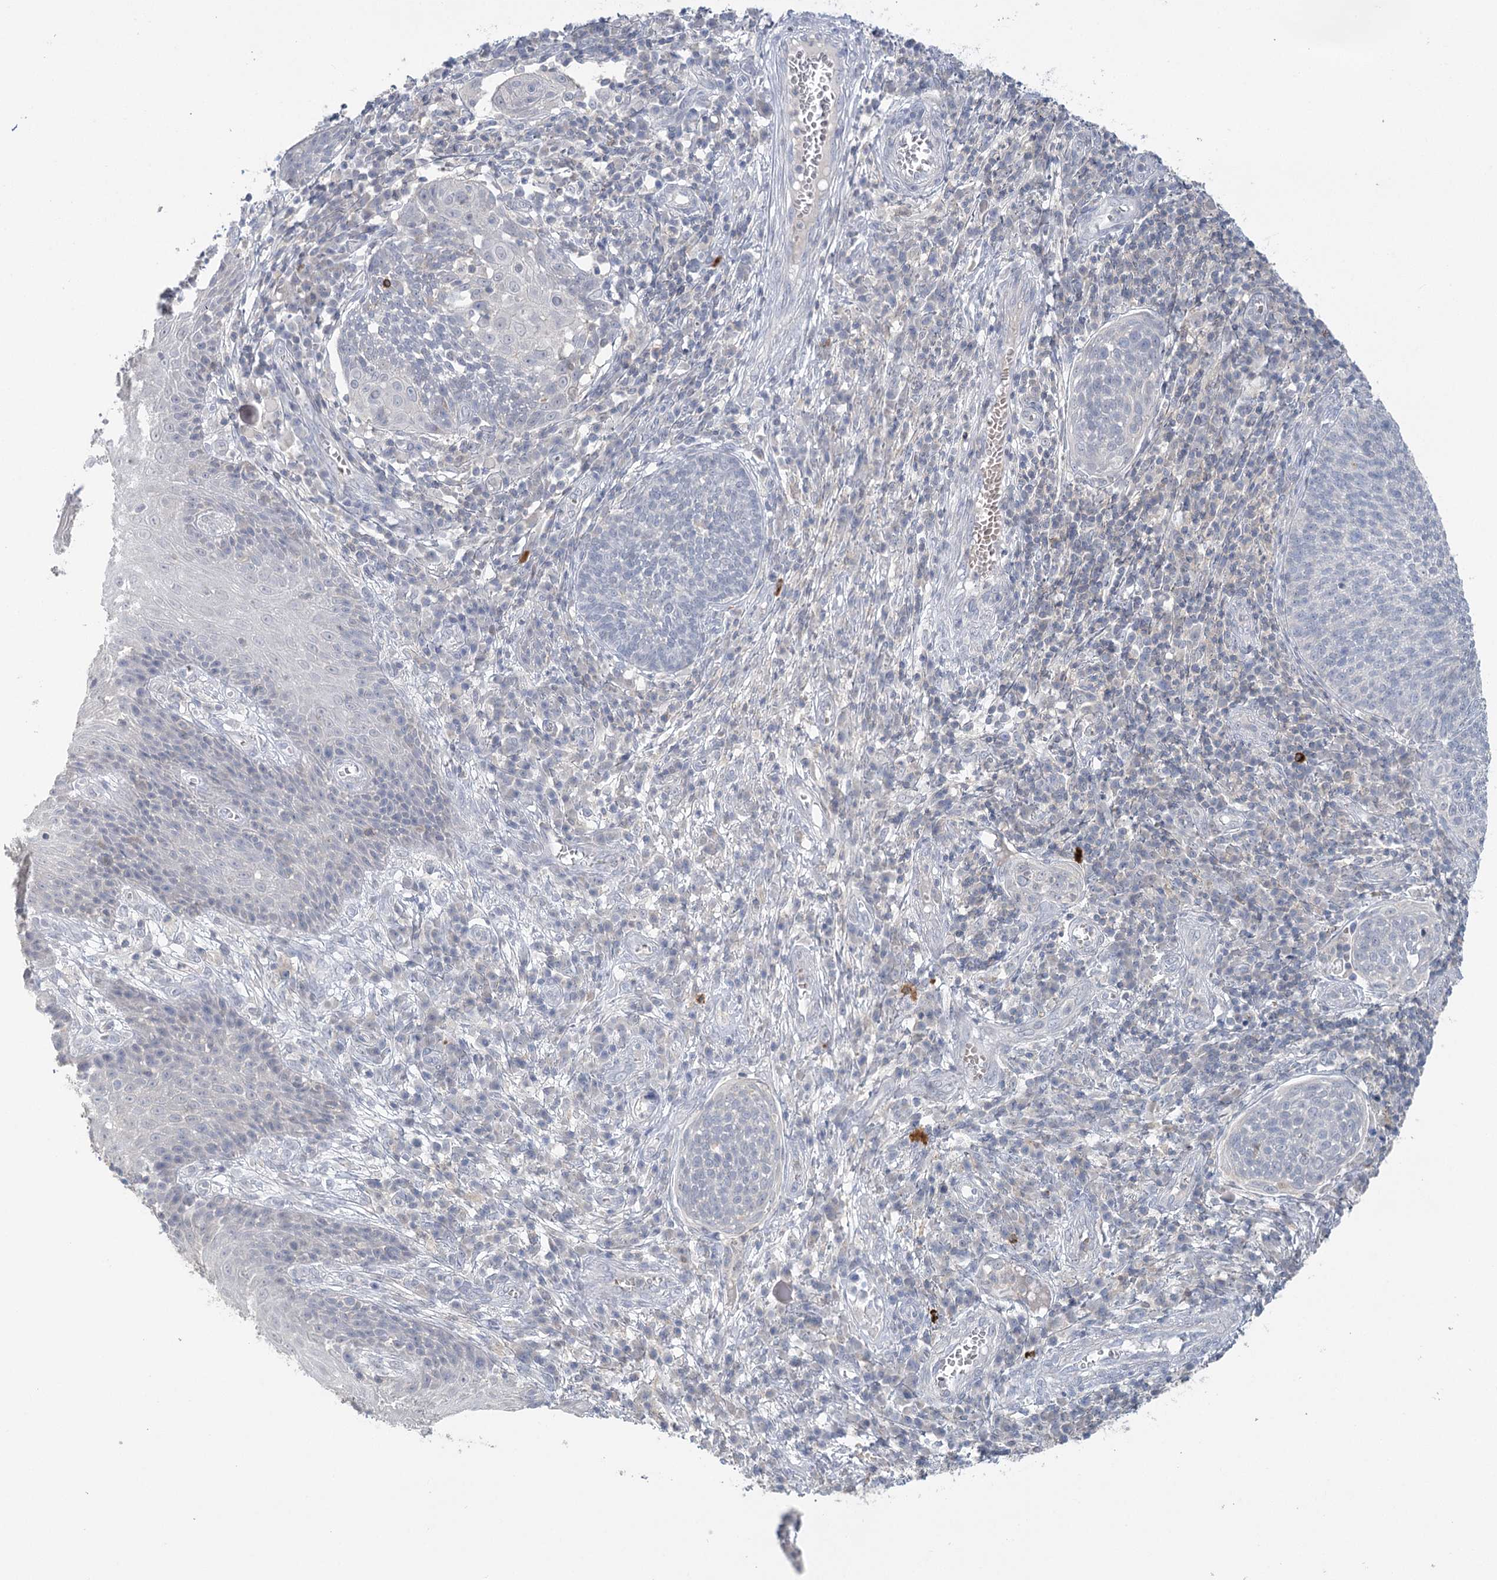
{"staining": {"intensity": "negative", "quantity": "none", "location": "none"}, "tissue": "cervical cancer", "cell_type": "Tumor cells", "image_type": "cancer", "snomed": [{"axis": "morphology", "description": "Squamous cell carcinoma, NOS"}, {"axis": "topography", "description": "Cervix"}], "caption": "Immunohistochemistry (IHC) of human cervical cancer (squamous cell carcinoma) reveals no positivity in tumor cells. (Stains: DAB immunohistochemistry with hematoxylin counter stain, Microscopy: brightfield microscopy at high magnification).", "gene": "TRAF3IP1", "patient": {"sex": "female", "age": 34}}